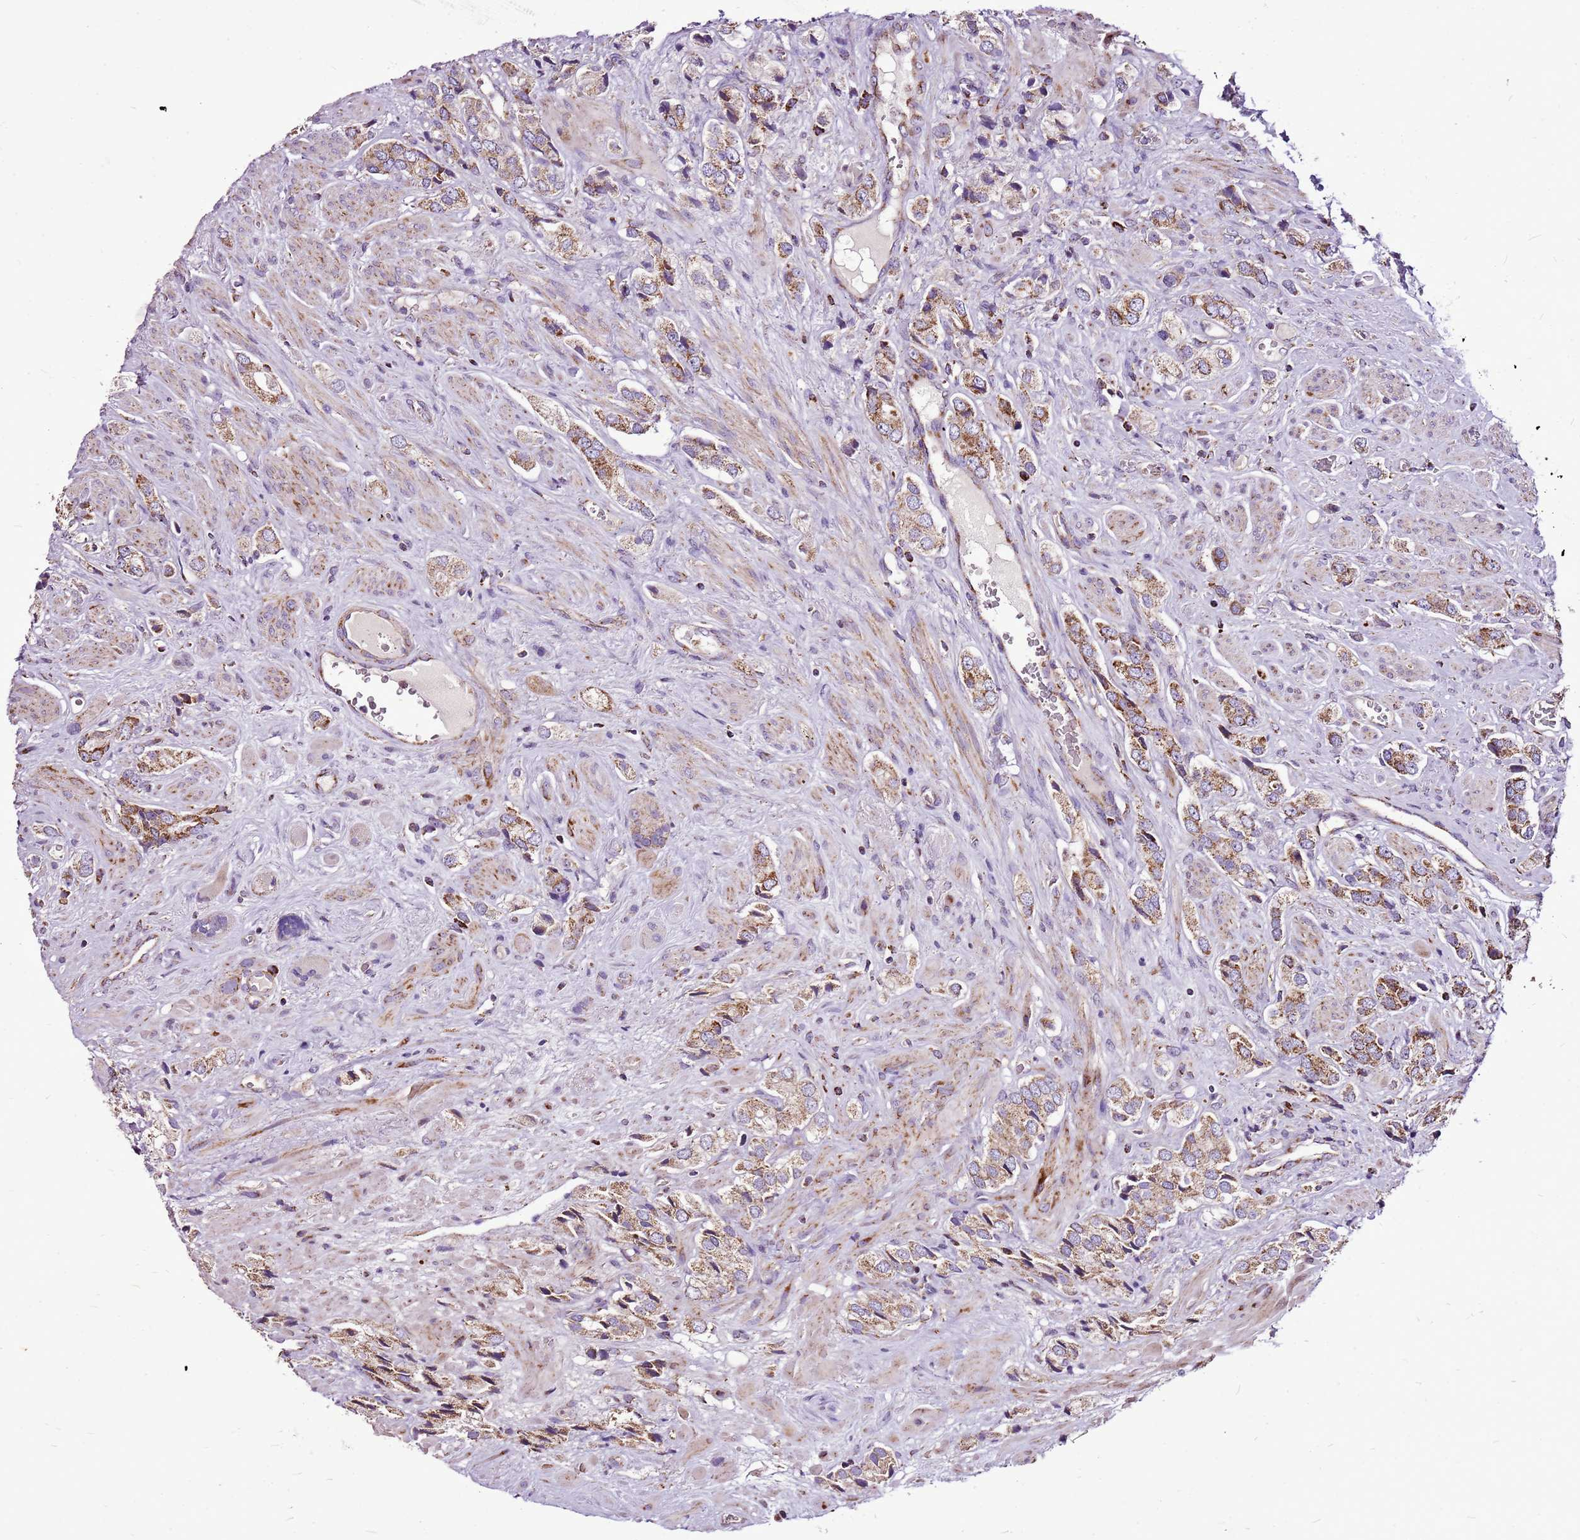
{"staining": {"intensity": "moderate", "quantity": ">75%", "location": "cytoplasmic/membranous"}, "tissue": "prostate cancer", "cell_type": "Tumor cells", "image_type": "cancer", "snomed": [{"axis": "morphology", "description": "Adenocarcinoma, High grade"}, {"axis": "topography", "description": "Prostate and seminal vesicle, NOS"}], "caption": "High-grade adenocarcinoma (prostate) stained with a brown dye displays moderate cytoplasmic/membranous positive expression in about >75% of tumor cells.", "gene": "GCDH", "patient": {"sex": "male", "age": 64}}